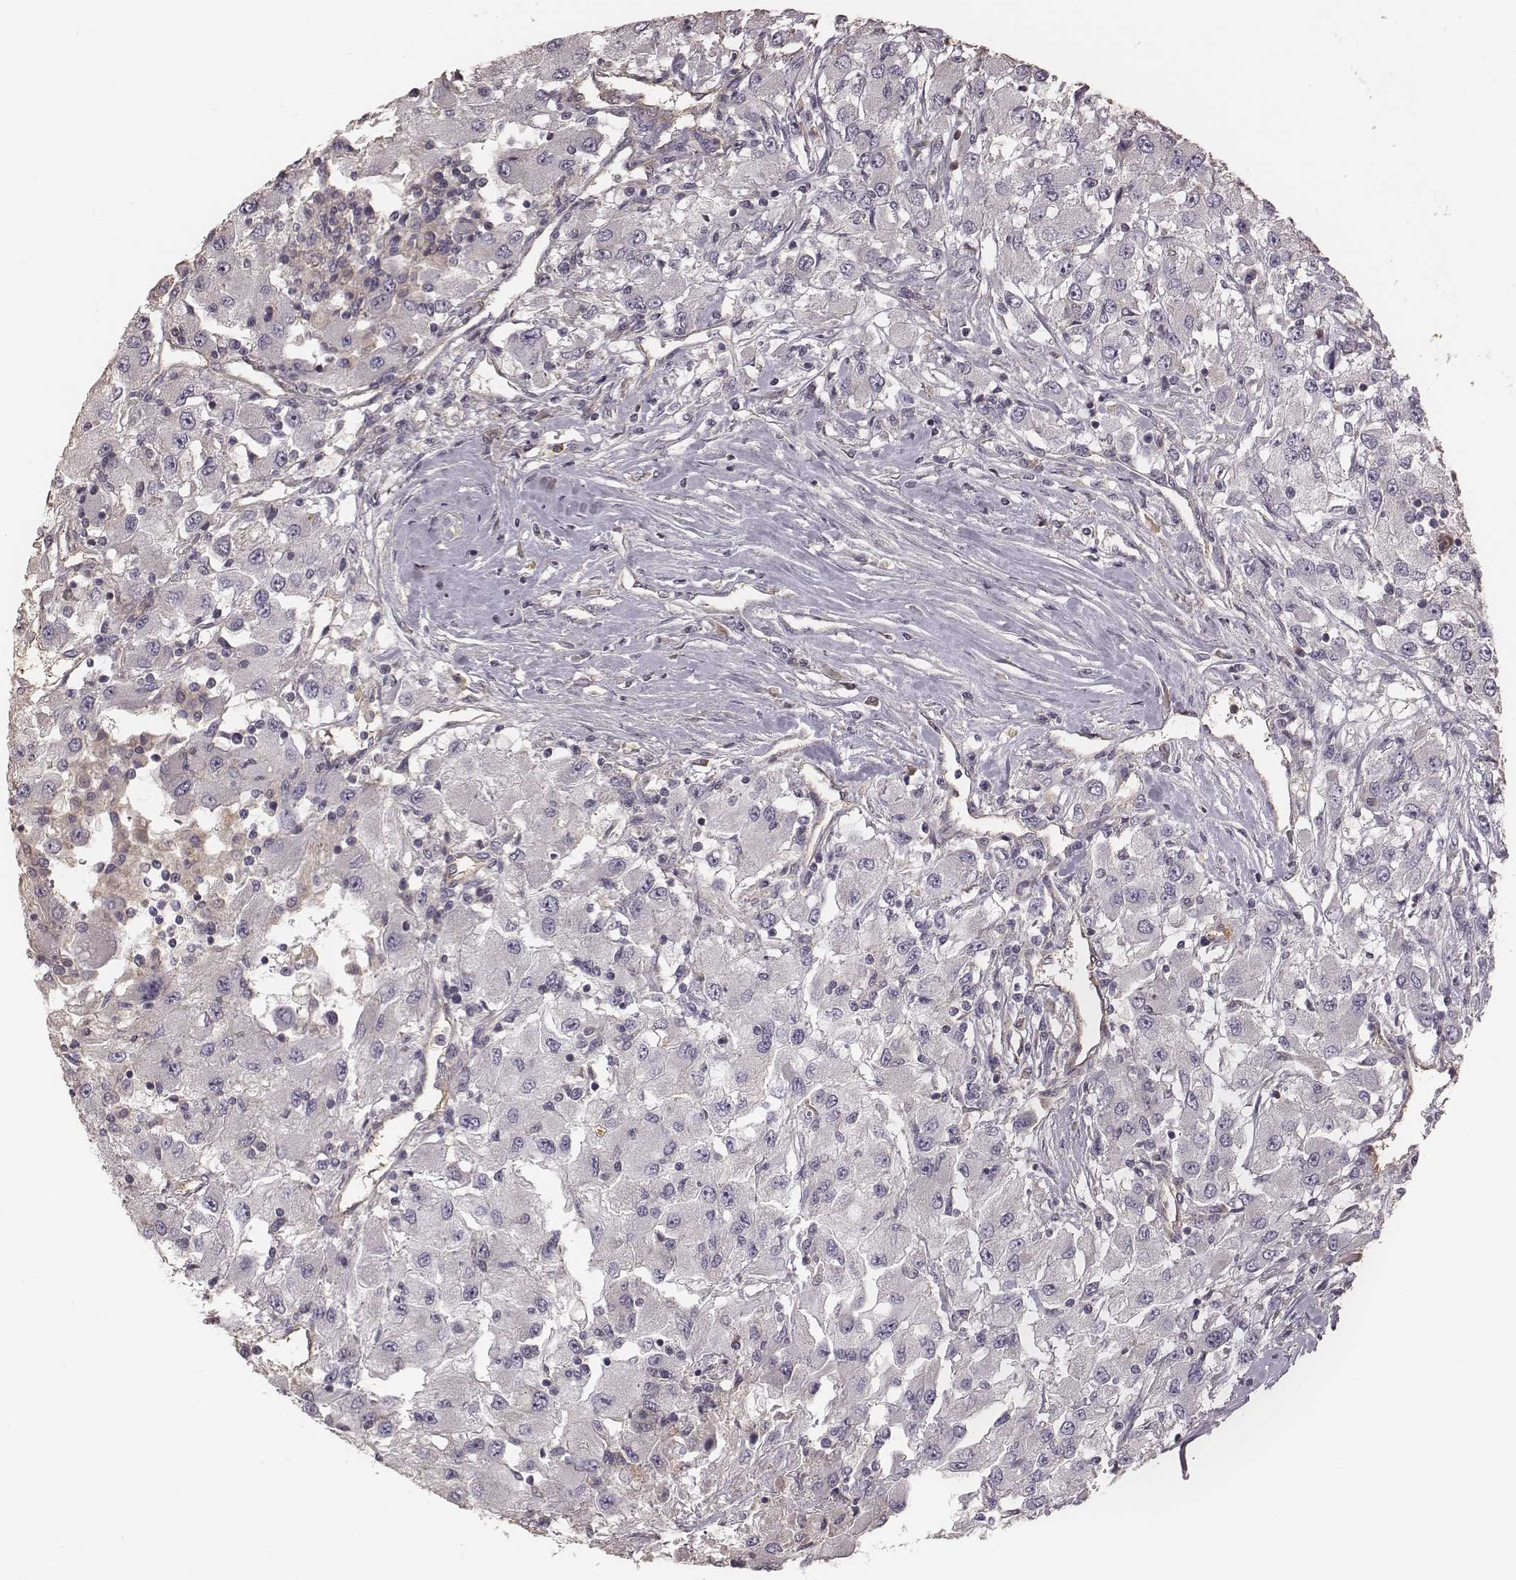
{"staining": {"intensity": "negative", "quantity": "none", "location": "none"}, "tissue": "renal cancer", "cell_type": "Tumor cells", "image_type": "cancer", "snomed": [{"axis": "morphology", "description": "Adenocarcinoma, NOS"}, {"axis": "topography", "description": "Kidney"}], "caption": "An image of adenocarcinoma (renal) stained for a protein displays no brown staining in tumor cells.", "gene": "OTOGL", "patient": {"sex": "female", "age": 67}}